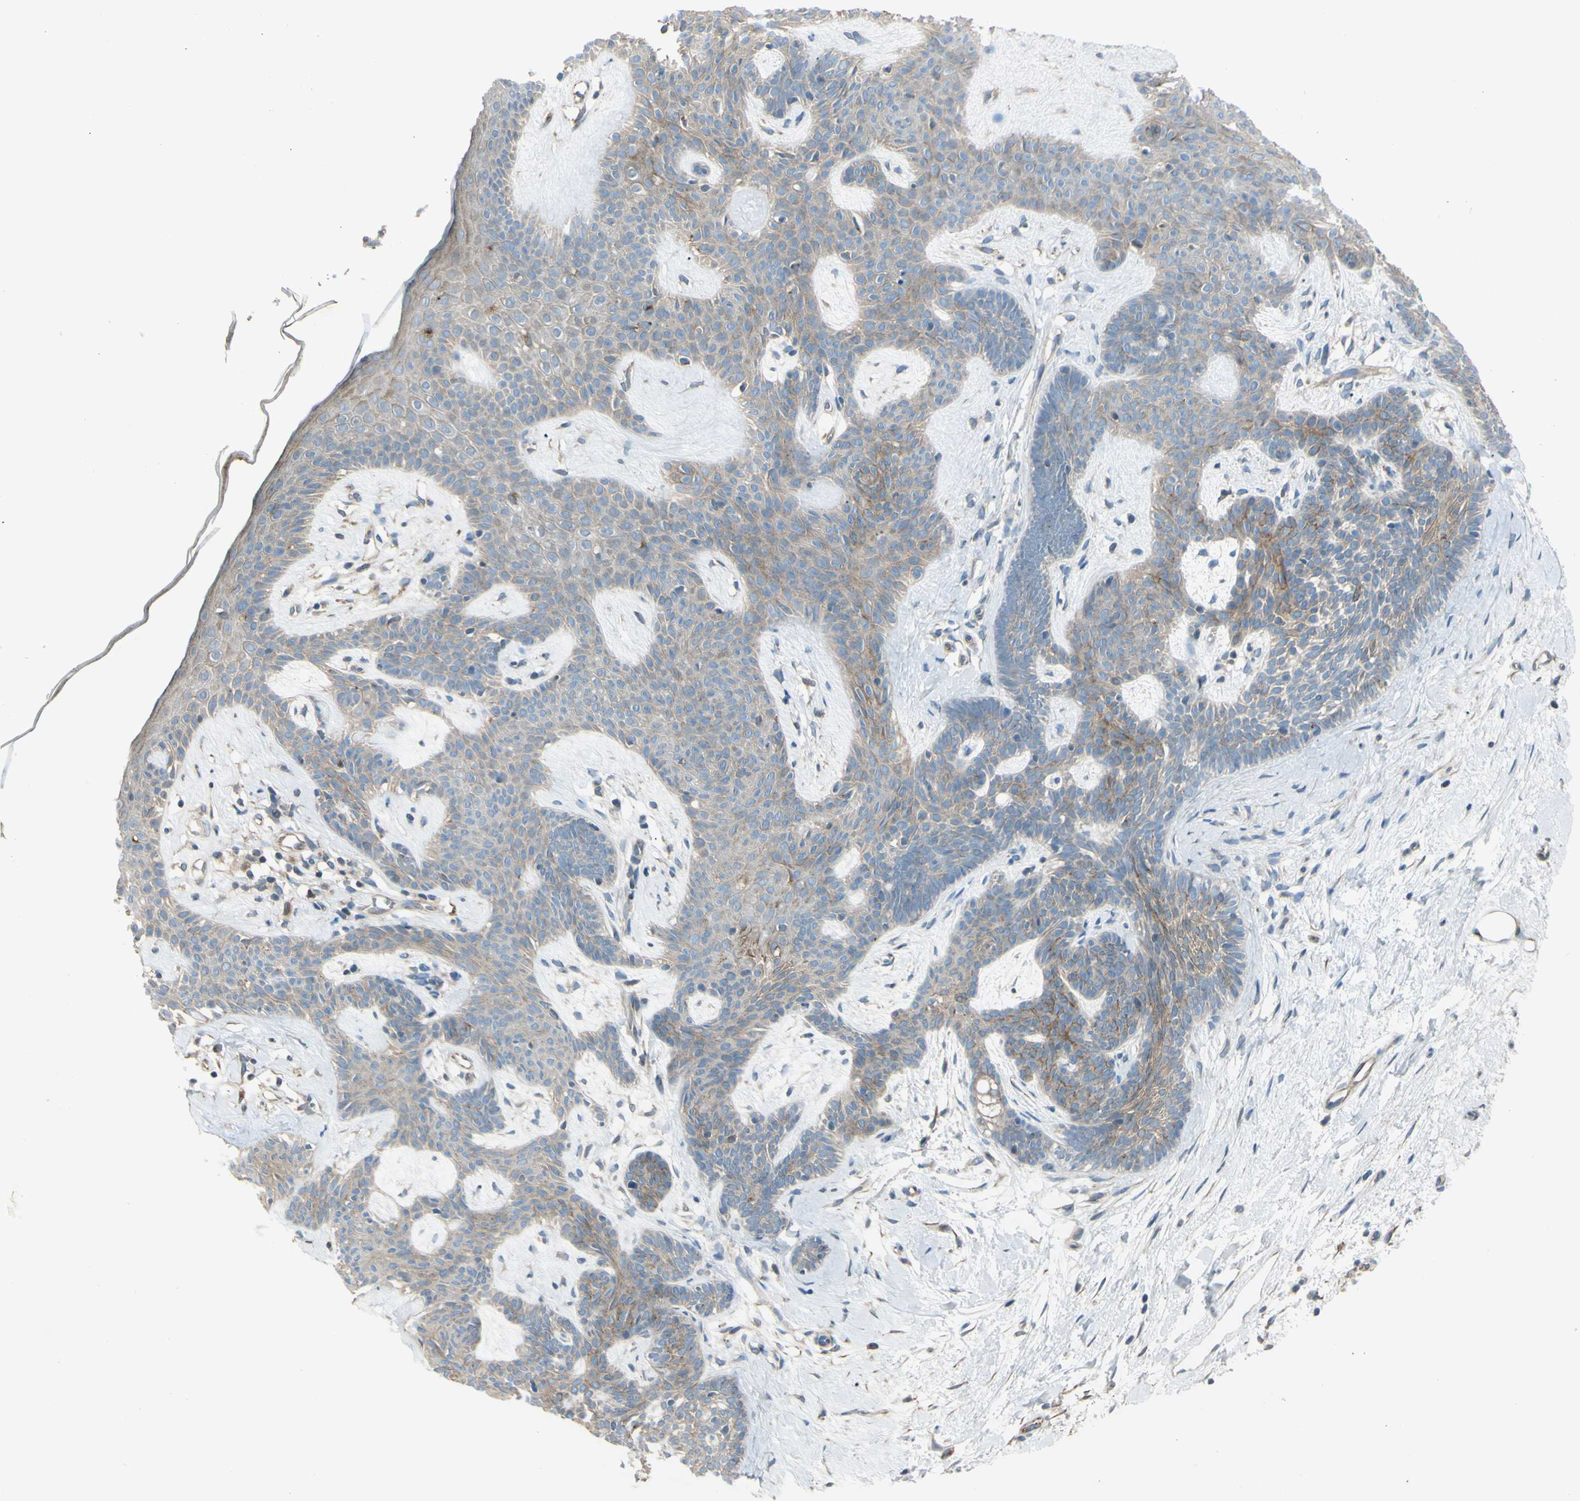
{"staining": {"intensity": "weak", "quantity": ">75%", "location": "cytoplasmic/membranous"}, "tissue": "skin cancer", "cell_type": "Tumor cells", "image_type": "cancer", "snomed": [{"axis": "morphology", "description": "Developmental malformation"}, {"axis": "morphology", "description": "Basal cell carcinoma"}, {"axis": "topography", "description": "Skin"}], "caption": "Basal cell carcinoma (skin) stained for a protein (brown) displays weak cytoplasmic/membranous positive staining in about >75% of tumor cells.", "gene": "LMTK2", "patient": {"sex": "female", "age": 62}}